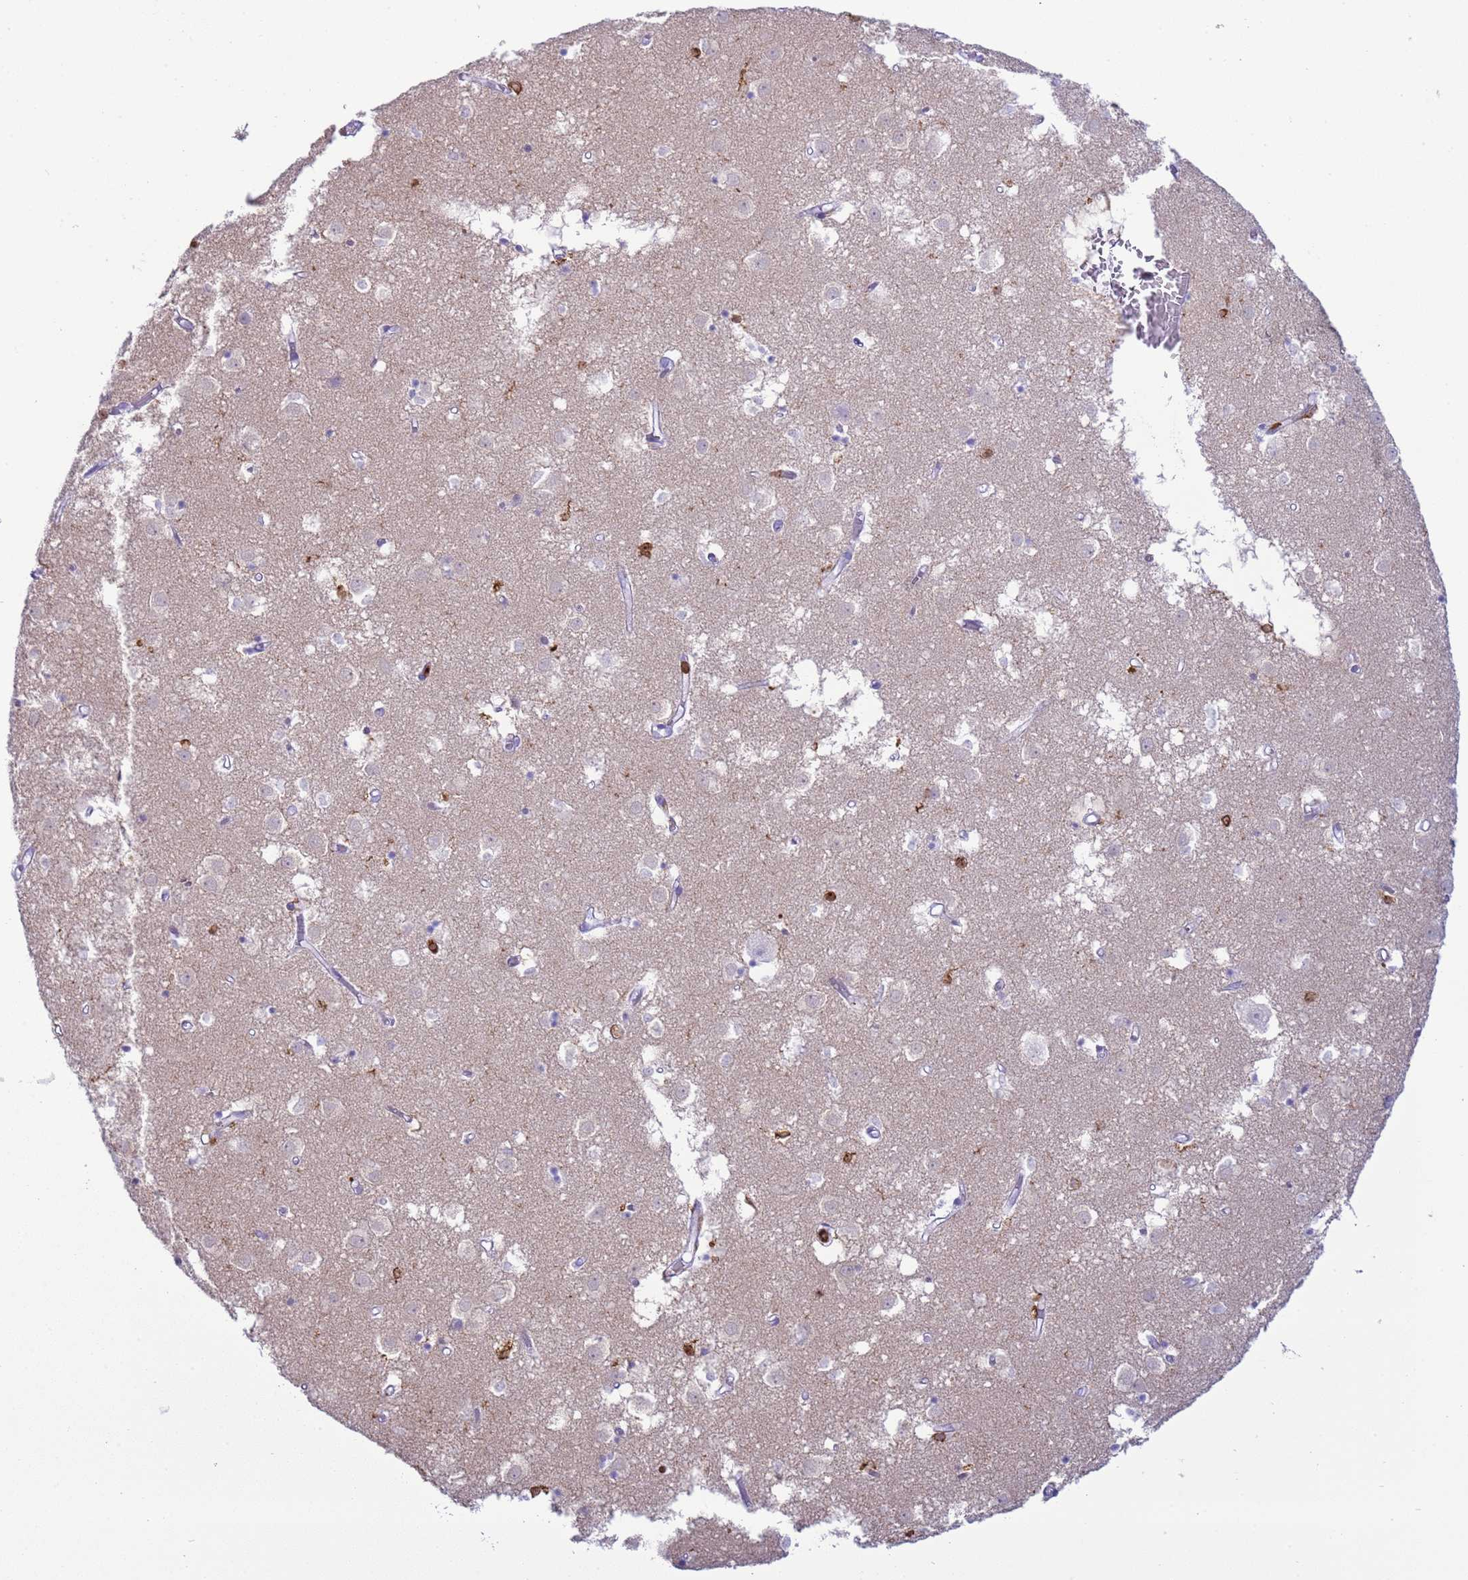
{"staining": {"intensity": "negative", "quantity": "none", "location": "none"}, "tissue": "caudate", "cell_type": "Glial cells", "image_type": "normal", "snomed": [{"axis": "morphology", "description": "Normal tissue, NOS"}, {"axis": "topography", "description": "Lateral ventricle wall"}], "caption": "Immunohistochemistry (IHC) micrograph of unremarkable caudate stained for a protein (brown), which demonstrates no positivity in glial cells.", "gene": "IRF5", "patient": {"sex": "male", "age": 70}}